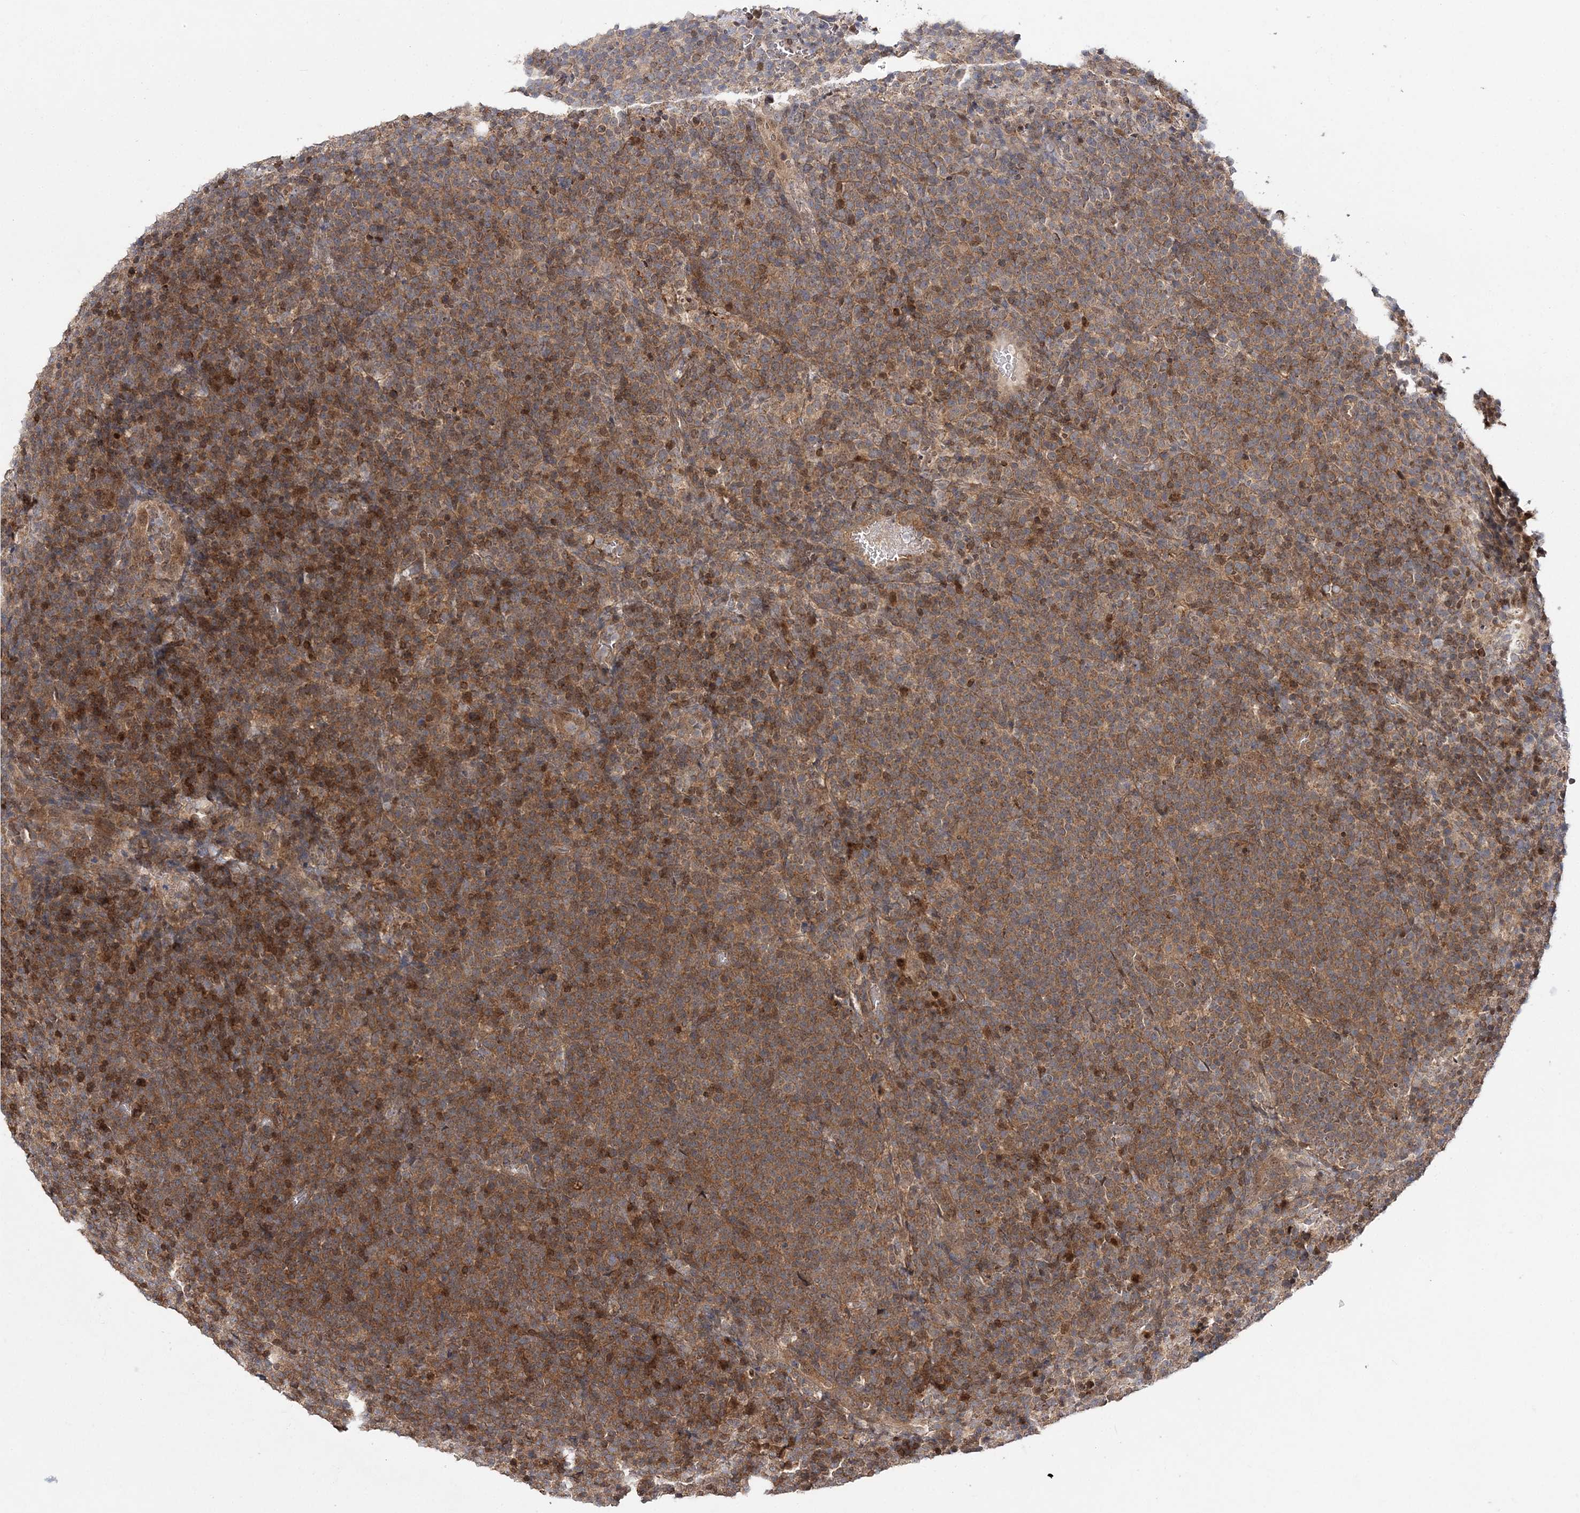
{"staining": {"intensity": "moderate", "quantity": ">75%", "location": "cytoplasmic/membranous"}, "tissue": "lymphoma", "cell_type": "Tumor cells", "image_type": "cancer", "snomed": [{"axis": "morphology", "description": "Malignant lymphoma, non-Hodgkin's type, High grade"}, {"axis": "topography", "description": "Lymph node"}], "caption": "High-power microscopy captured an immunohistochemistry (IHC) image of malignant lymphoma, non-Hodgkin's type (high-grade), revealing moderate cytoplasmic/membranous staining in about >75% of tumor cells. The staining is performed using DAB brown chromogen to label protein expression. The nuclei are counter-stained blue using hematoxylin.", "gene": "NIF3L1", "patient": {"sex": "male", "age": 61}}